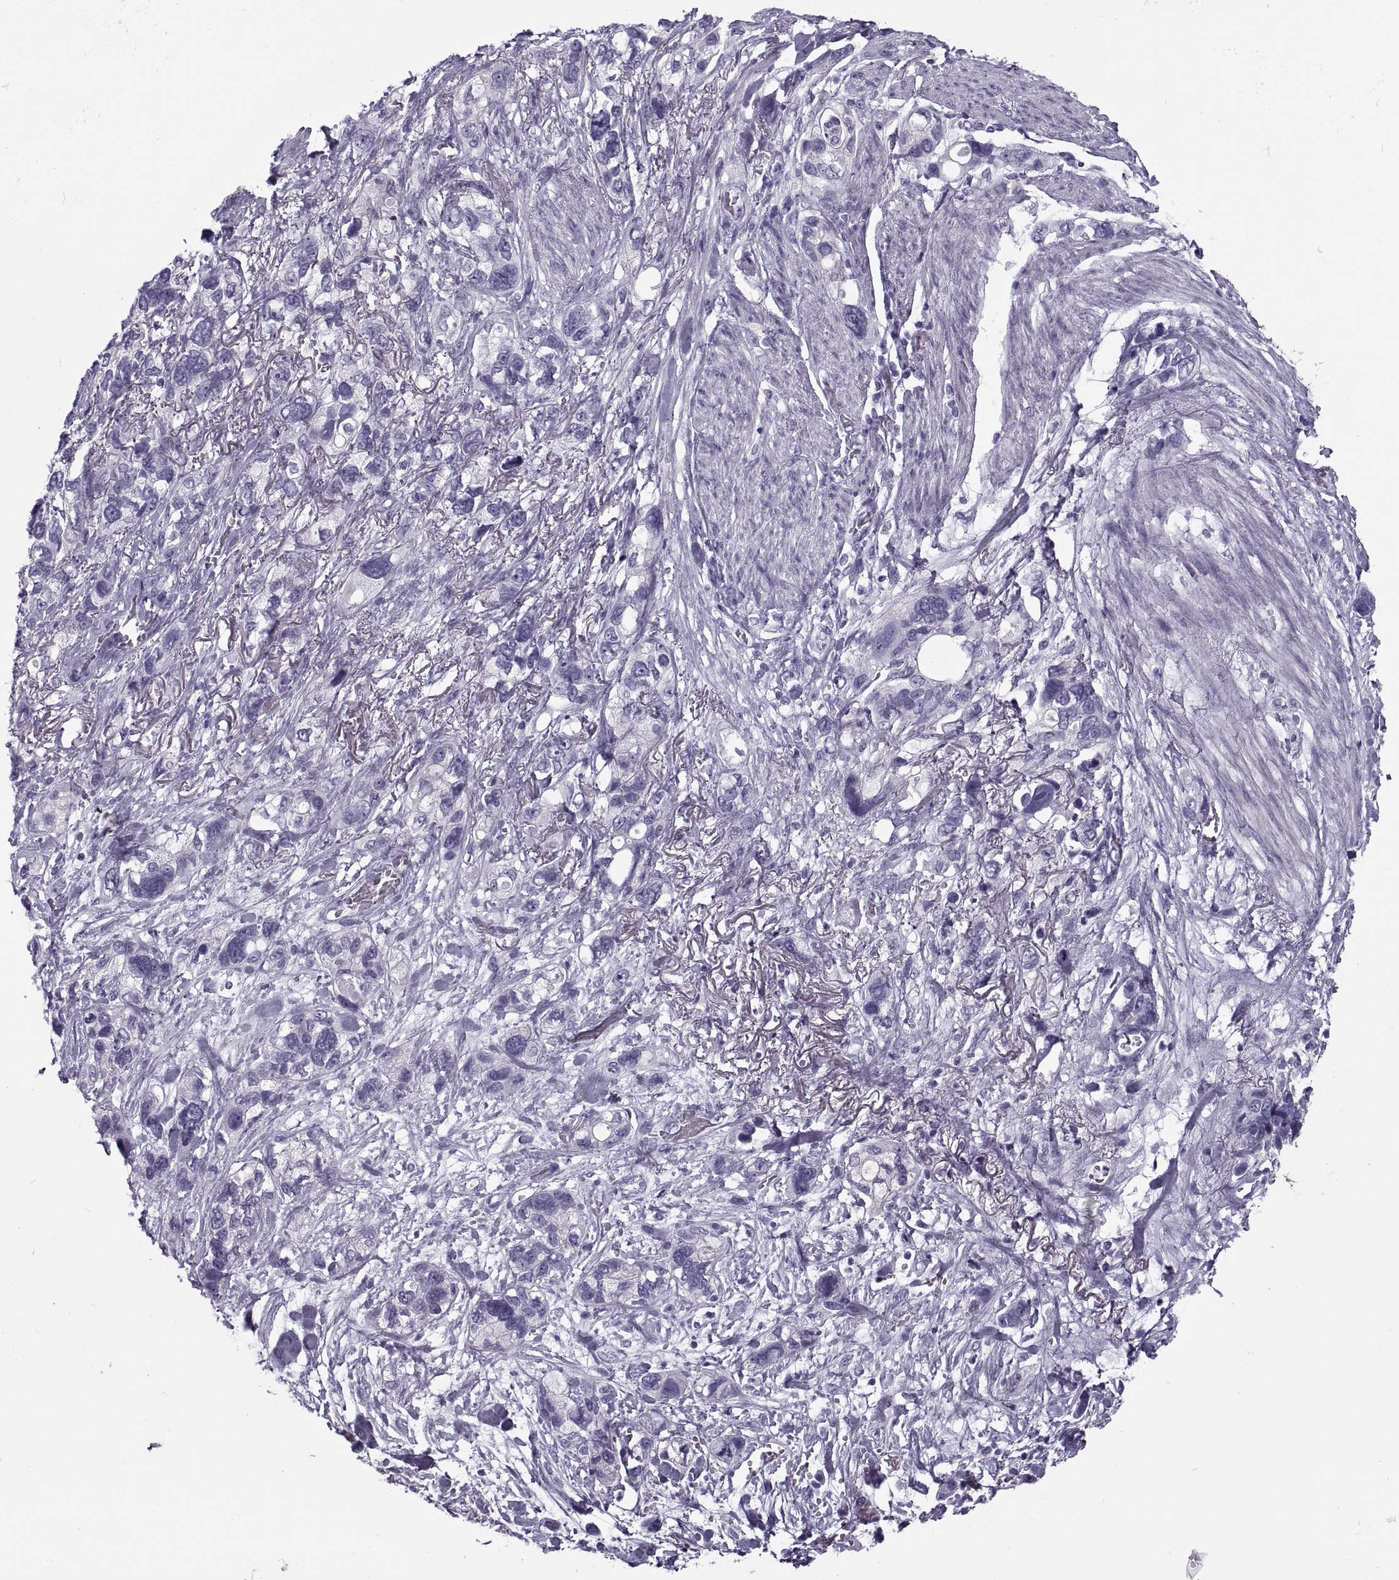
{"staining": {"intensity": "negative", "quantity": "none", "location": "none"}, "tissue": "stomach cancer", "cell_type": "Tumor cells", "image_type": "cancer", "snomed": [{"axis": "morphology", "description": "Adenocarcinoma, NOS"}, {"axis": "topography", "description": "Stomach, upper"}], "caption": "Immunohistochemistry (IHC) of human stomach cancer displays no expression in tumor cells.", "gene": "RLBP1", "patient": {"sex": "female", "age": 81}}